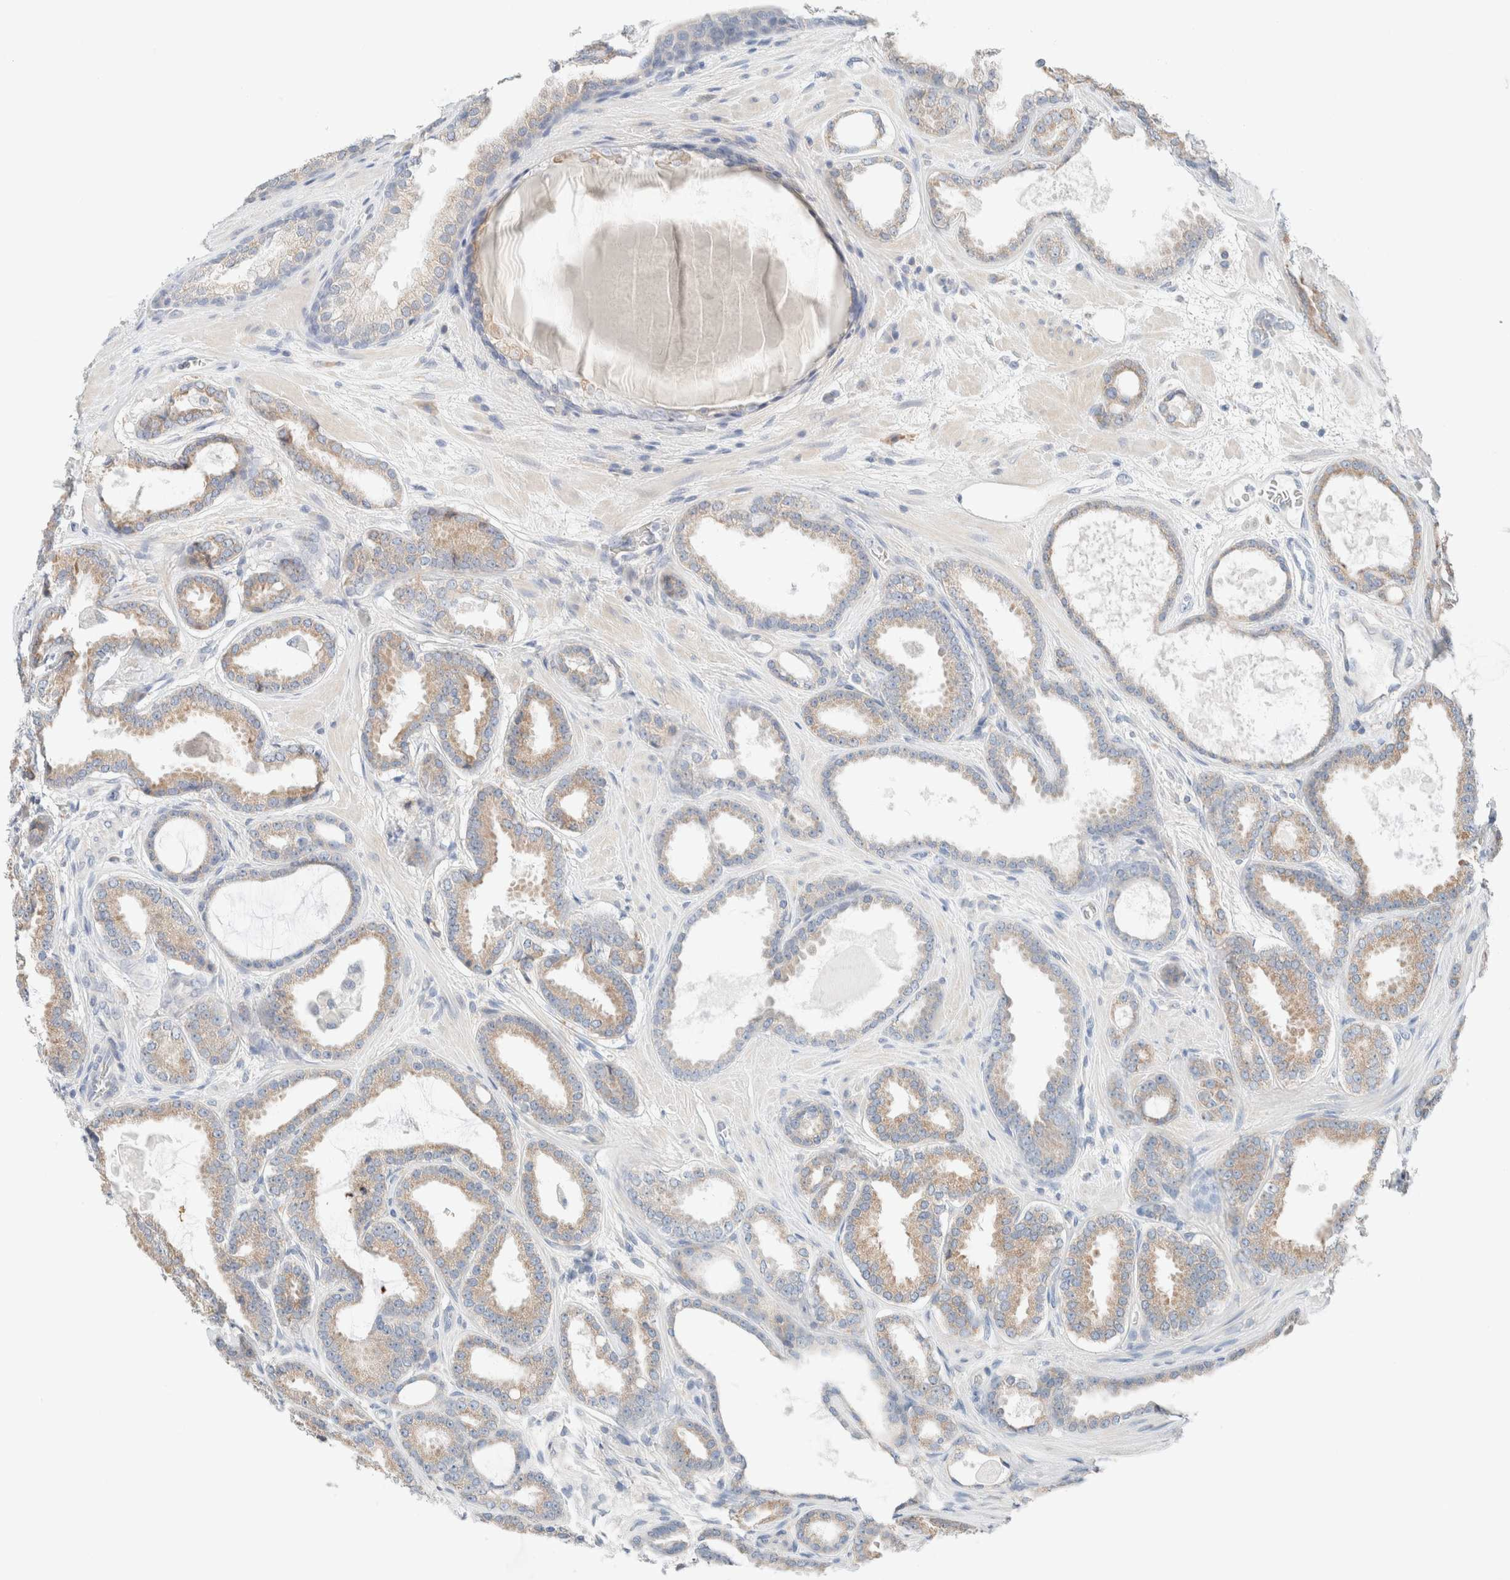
{"staining": {"intensity": "weak", "quantity": ">75%", "location": "cytoplasmic/membranous"}, "tissue": "prostate cancer", "cell_type": "Tumor cells", "image_type": "cancer", "snomed": [{"axis": "morphology", "description": "Adenocarcinoma, High grade"}, {"axis": "topography", "description": "Prostate"}], "caption": "Weak cytoplasmic/membranous expression is appreciated in approximately >75% of tumor cells in prostate cancer (high-grade adenocarcinoma).", "gene": "PCM1", "patient": {"sex": "male", "age": 60}}